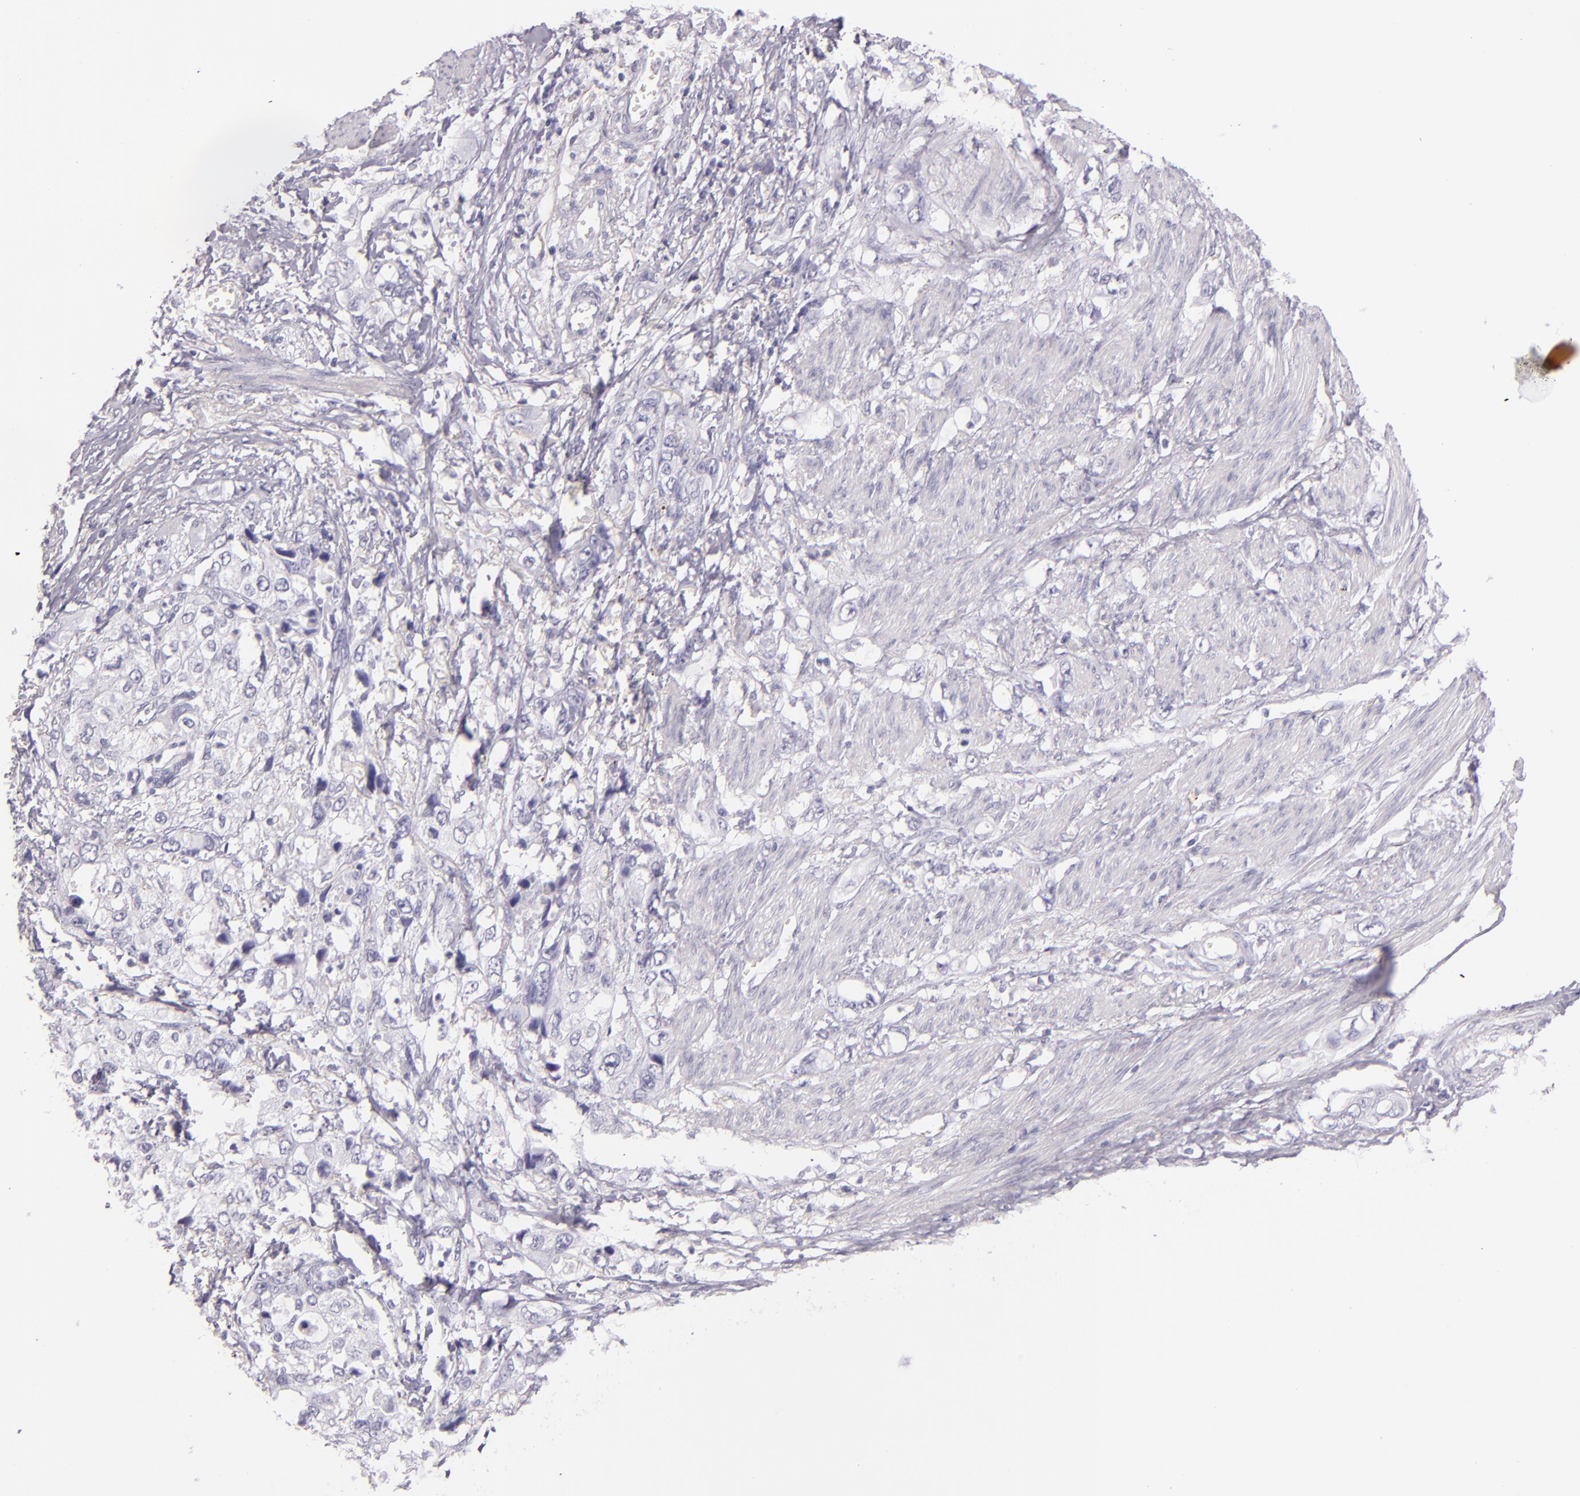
{"staining": {"intensity": "negative", "quantity": "none", "location": "none"}, "tissue": "stomach cancer", "cell_type": "Tumor cells", "image_type": "cancer", "snomed": [{"axis": "morphology", "description": "Adenocarcinoma, NOS"}, {"axis": "topography", "description": "Stomach, upper"}], "caption": "Protein analysis of adenocarcinoma (stomach) demonstrates no significant staining in tumor cells.", "gene": "SELP", "patient": {"sex": "female", "age": 52}}